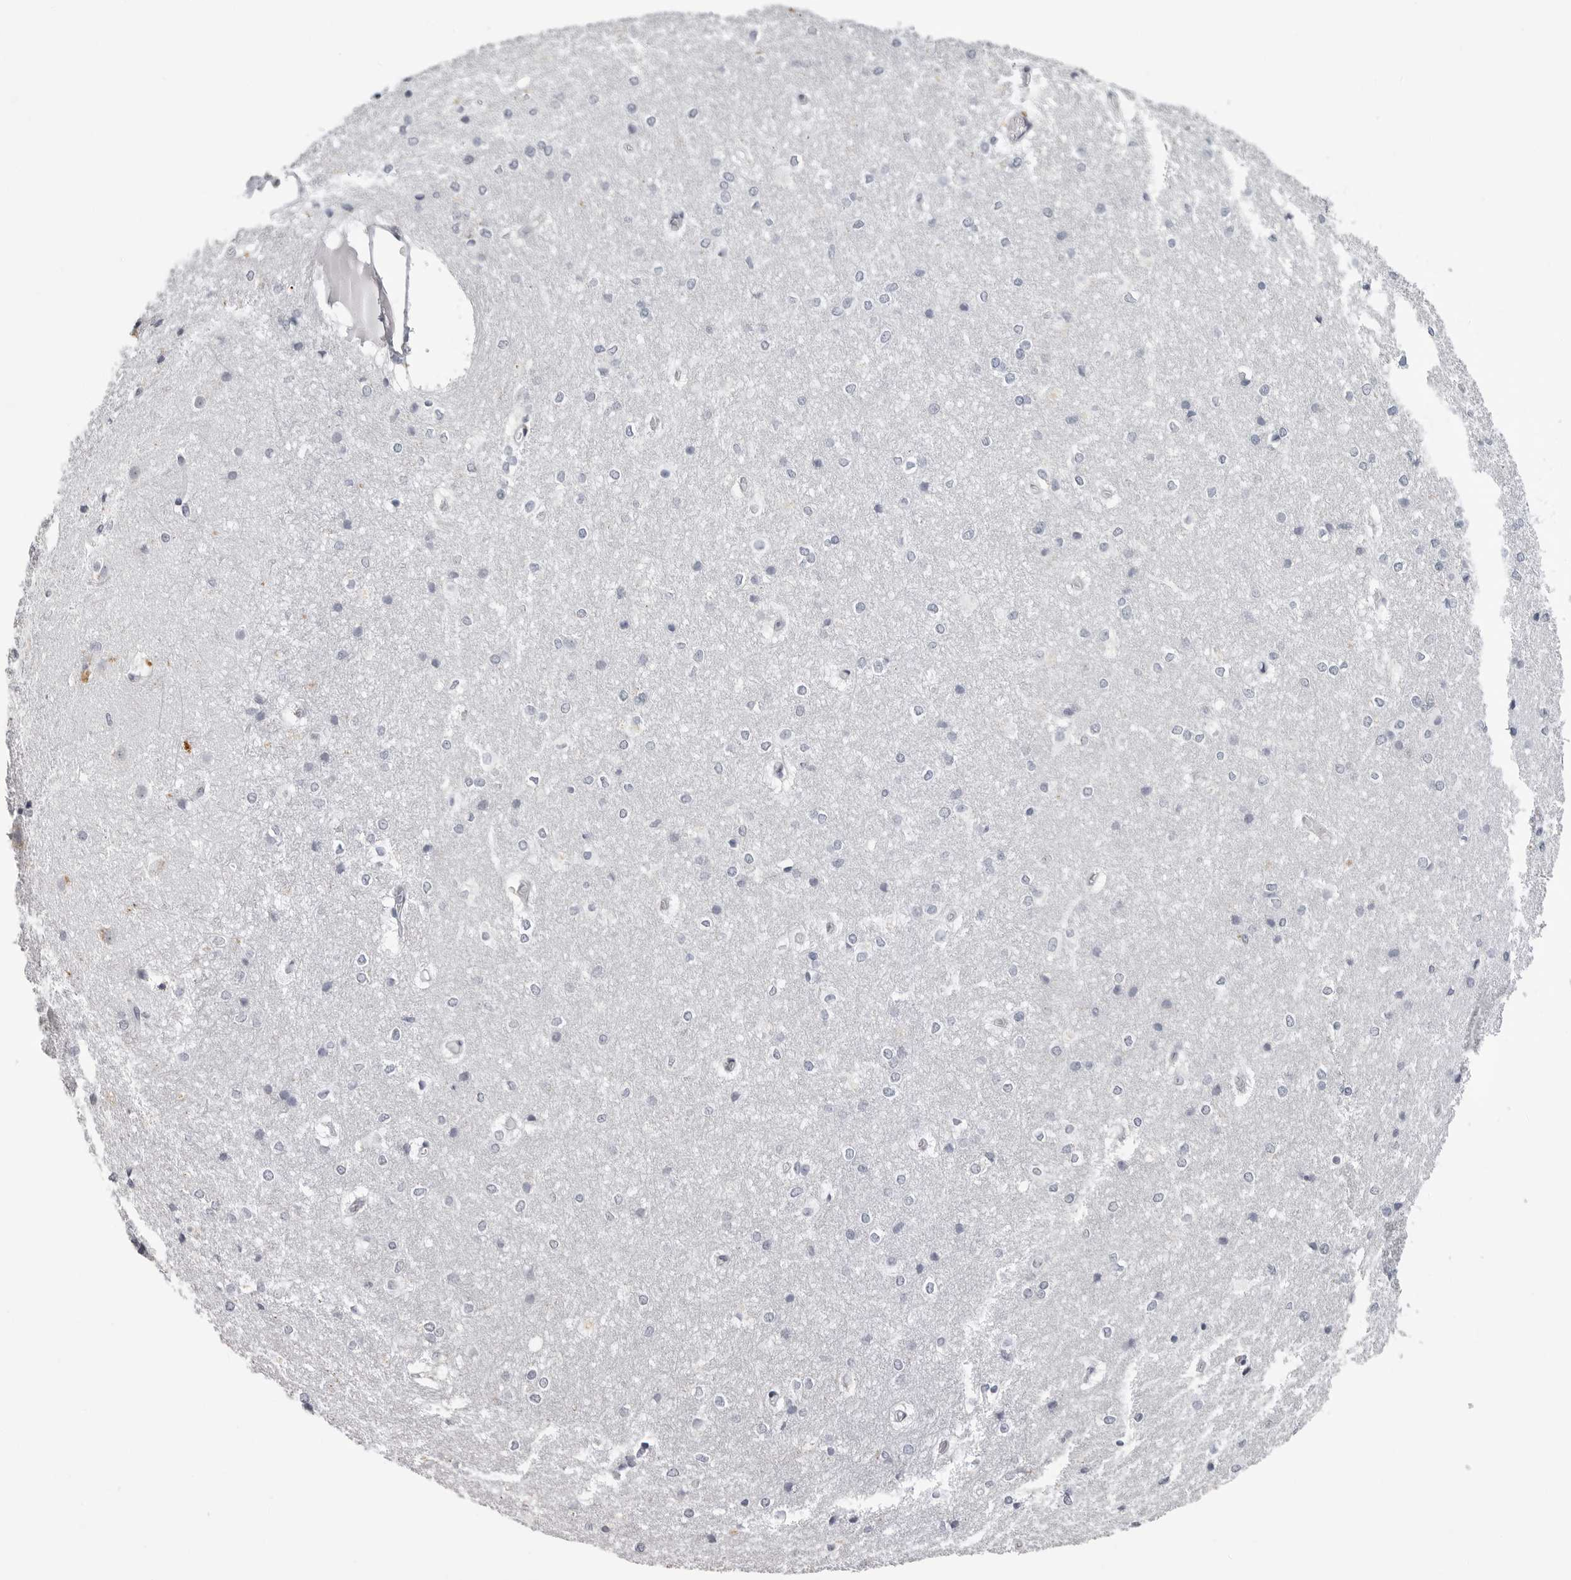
{"staining": {"intensity": "moderate", "quantity": "<25%", "location": "cytoplasmic/membranous"}, "tissue": "caudate", "cell_type": "Glial cells", "image_type": "normal", "snomed": [{"axis": "morphology", "description": "Normal tissue, NOS"}, {"axis": "topography", "description": "Lateral ventricle wall"}], "caption": "Caudate stained with immunohistochemistry (IHC) exhibits moderate cytoplasmic/membranous expression in about <25% of glial cells. (Stains: DAB in brown, nuclei in blue, Microscopy: brightfield microscopy at high magnification).", "gene": "LGALS4", "patient": {"sex": "female", "age": 19}}